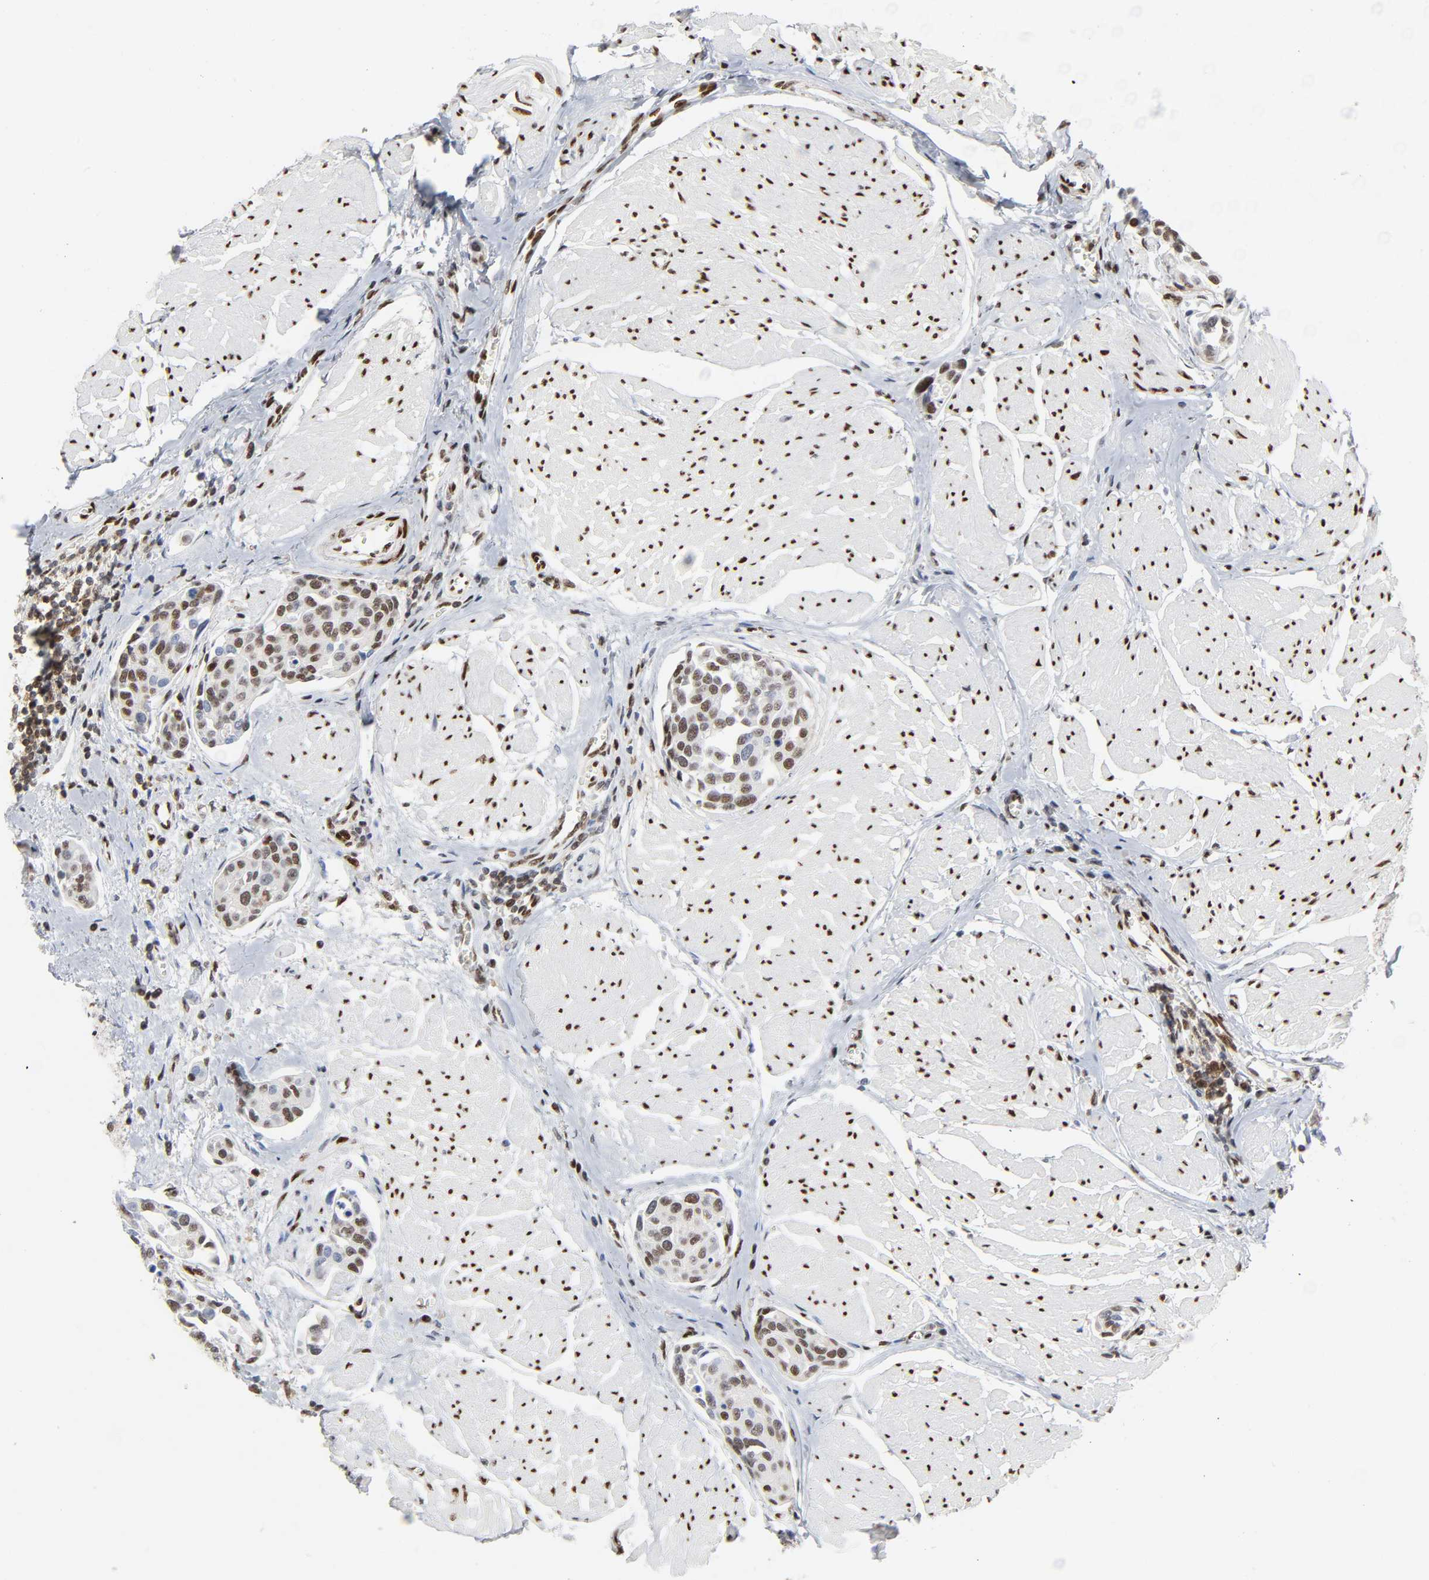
{"staining": {"intensity": "moderate", "quantity": ">75%", "location": "nuclear"}, "tissue": "urothelial cancer", "cell_type": "Tumor cells", "image_type": "cancer", "snomed": [{"axis": "morphology", "description": "Urothelial carcinoma, High grade"}, {"axis": "topography", "description": "Urinary bladder"}], "caption": "High-power microscopy captured an immunohistochemistry (IHC) photomicrograph of urothelial carcinoma (high-grade), revealing moderate nuclear expression in approximately >75% of tumor cells.", "gene": "WAS", "patient": {"sex": "male", "age": 78}}